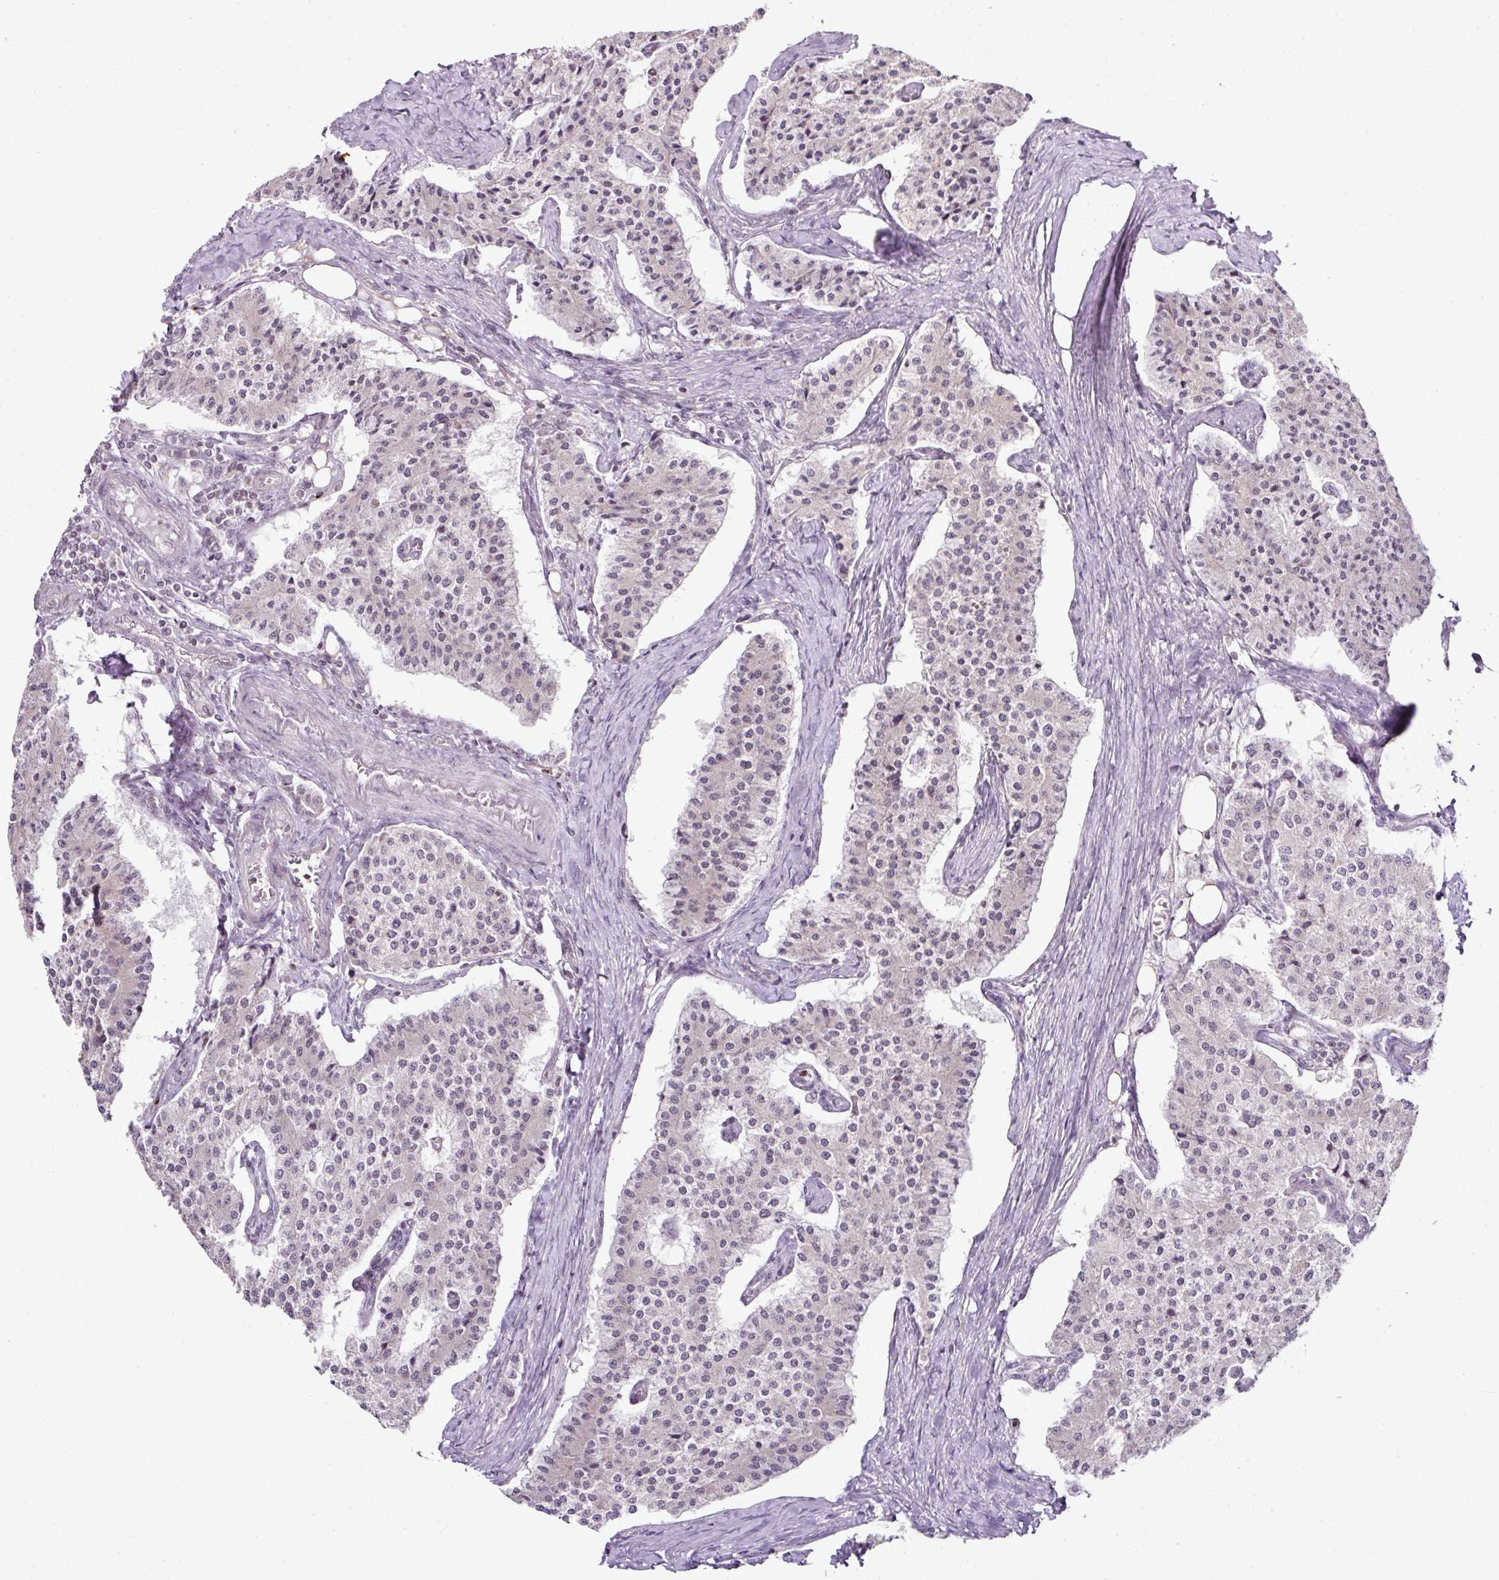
{"staining": {"intensity": "negative", "quantity": "none", "location": "none"}, "tissue": "carcinoid", "cell_type": "Tumor cells", "image_type": "cancer", "snomed": [{"axis": "morphology", "description": "Carcinoid, malignant, NOS"}, {"axis": "topography", "description": "Colon"}], "caption": "Tumor cells show no significant expression in carcinoid.", "gene": "FAM32A", "patient": {"sex": "female", "age": 52}}